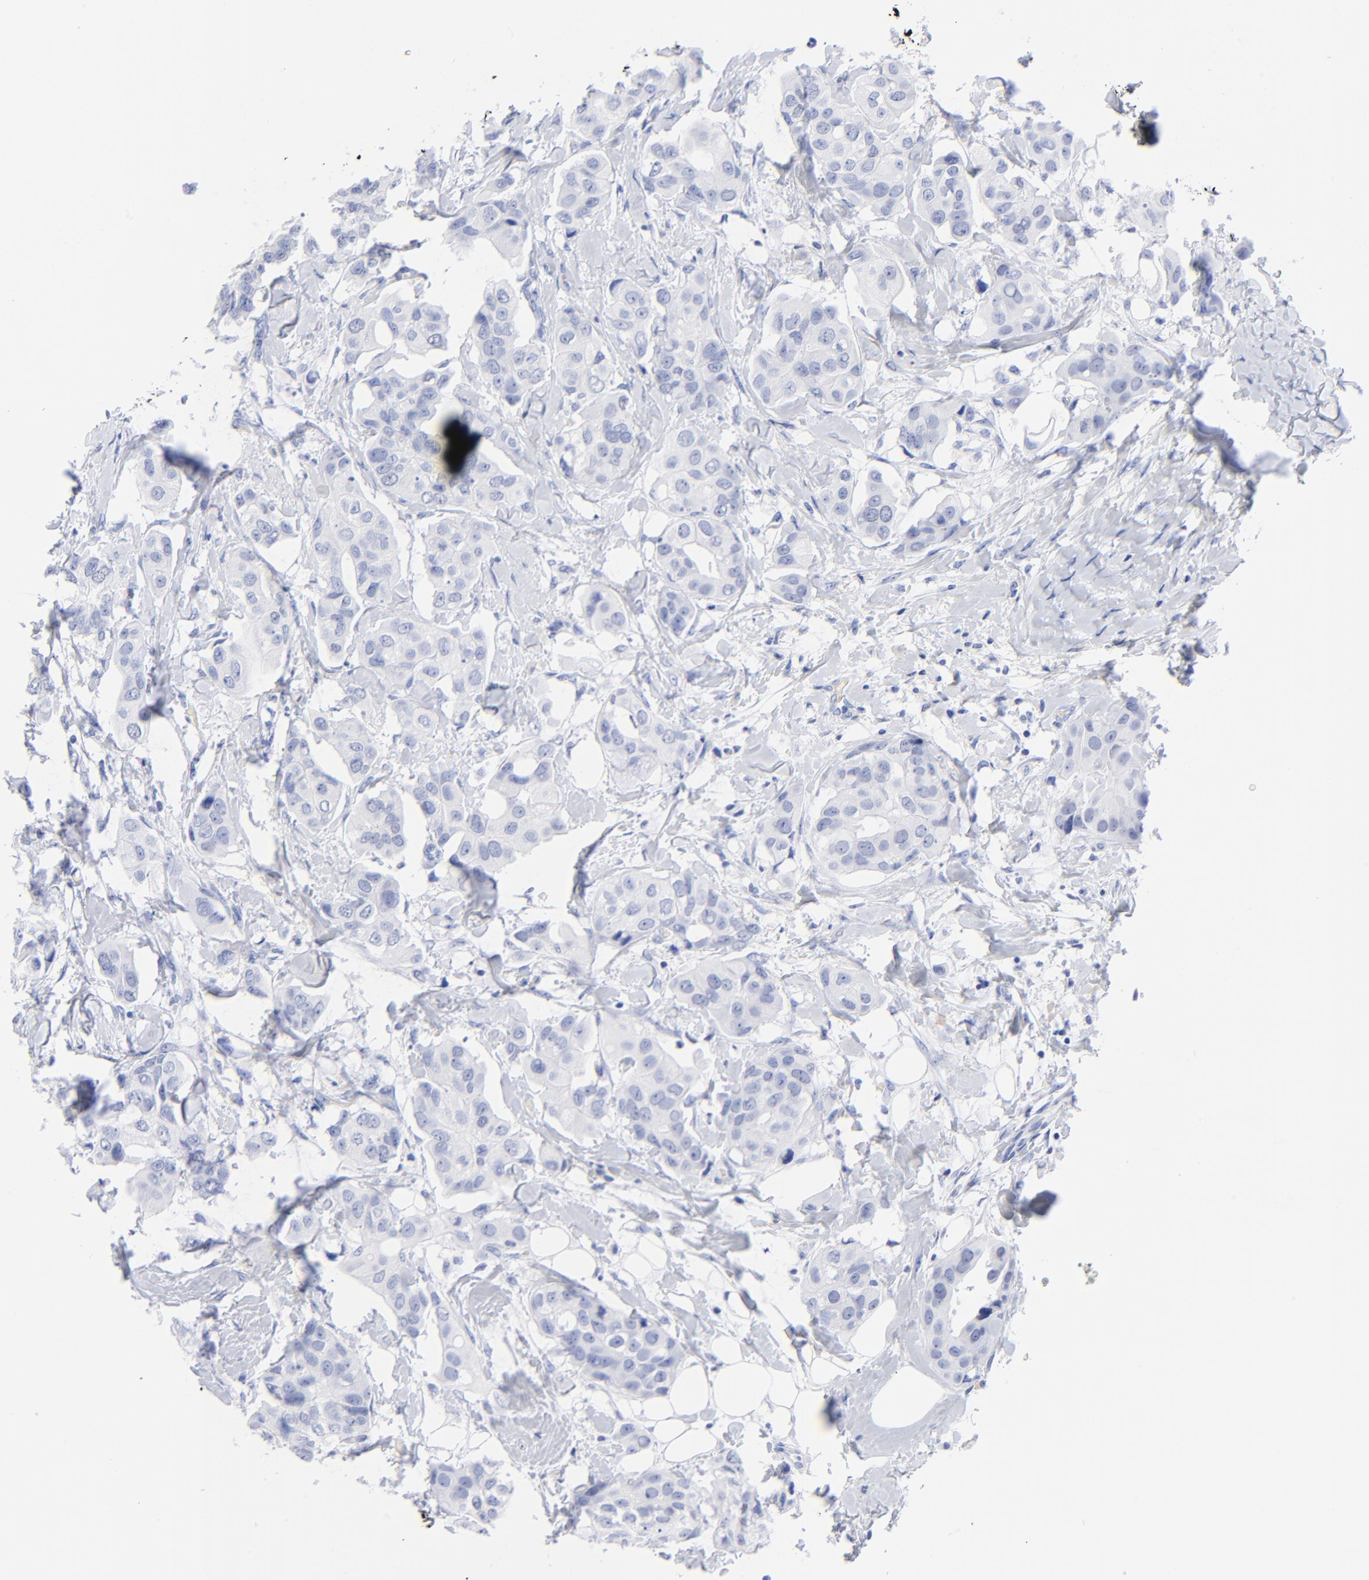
{"staining": {"intensity": "negative", "quantity": "none", "location": "none"}, "tissue": "breast cancer", "cell_type": "Tumor cells", "image_type": "cancer", "snomed": [{"axis": "morphology", "description": "Duct carcinoma"}, {"axis": "topography", "description": "Breast"}], "caption": "High power microscopy micrograph of an immunohistochemistry (IHC) image of intraductal carcinoma (breast), revealing no significant expression in tumor cells.", "gene": "ACY1", "patient": {"sex": "female", "age": 40}}